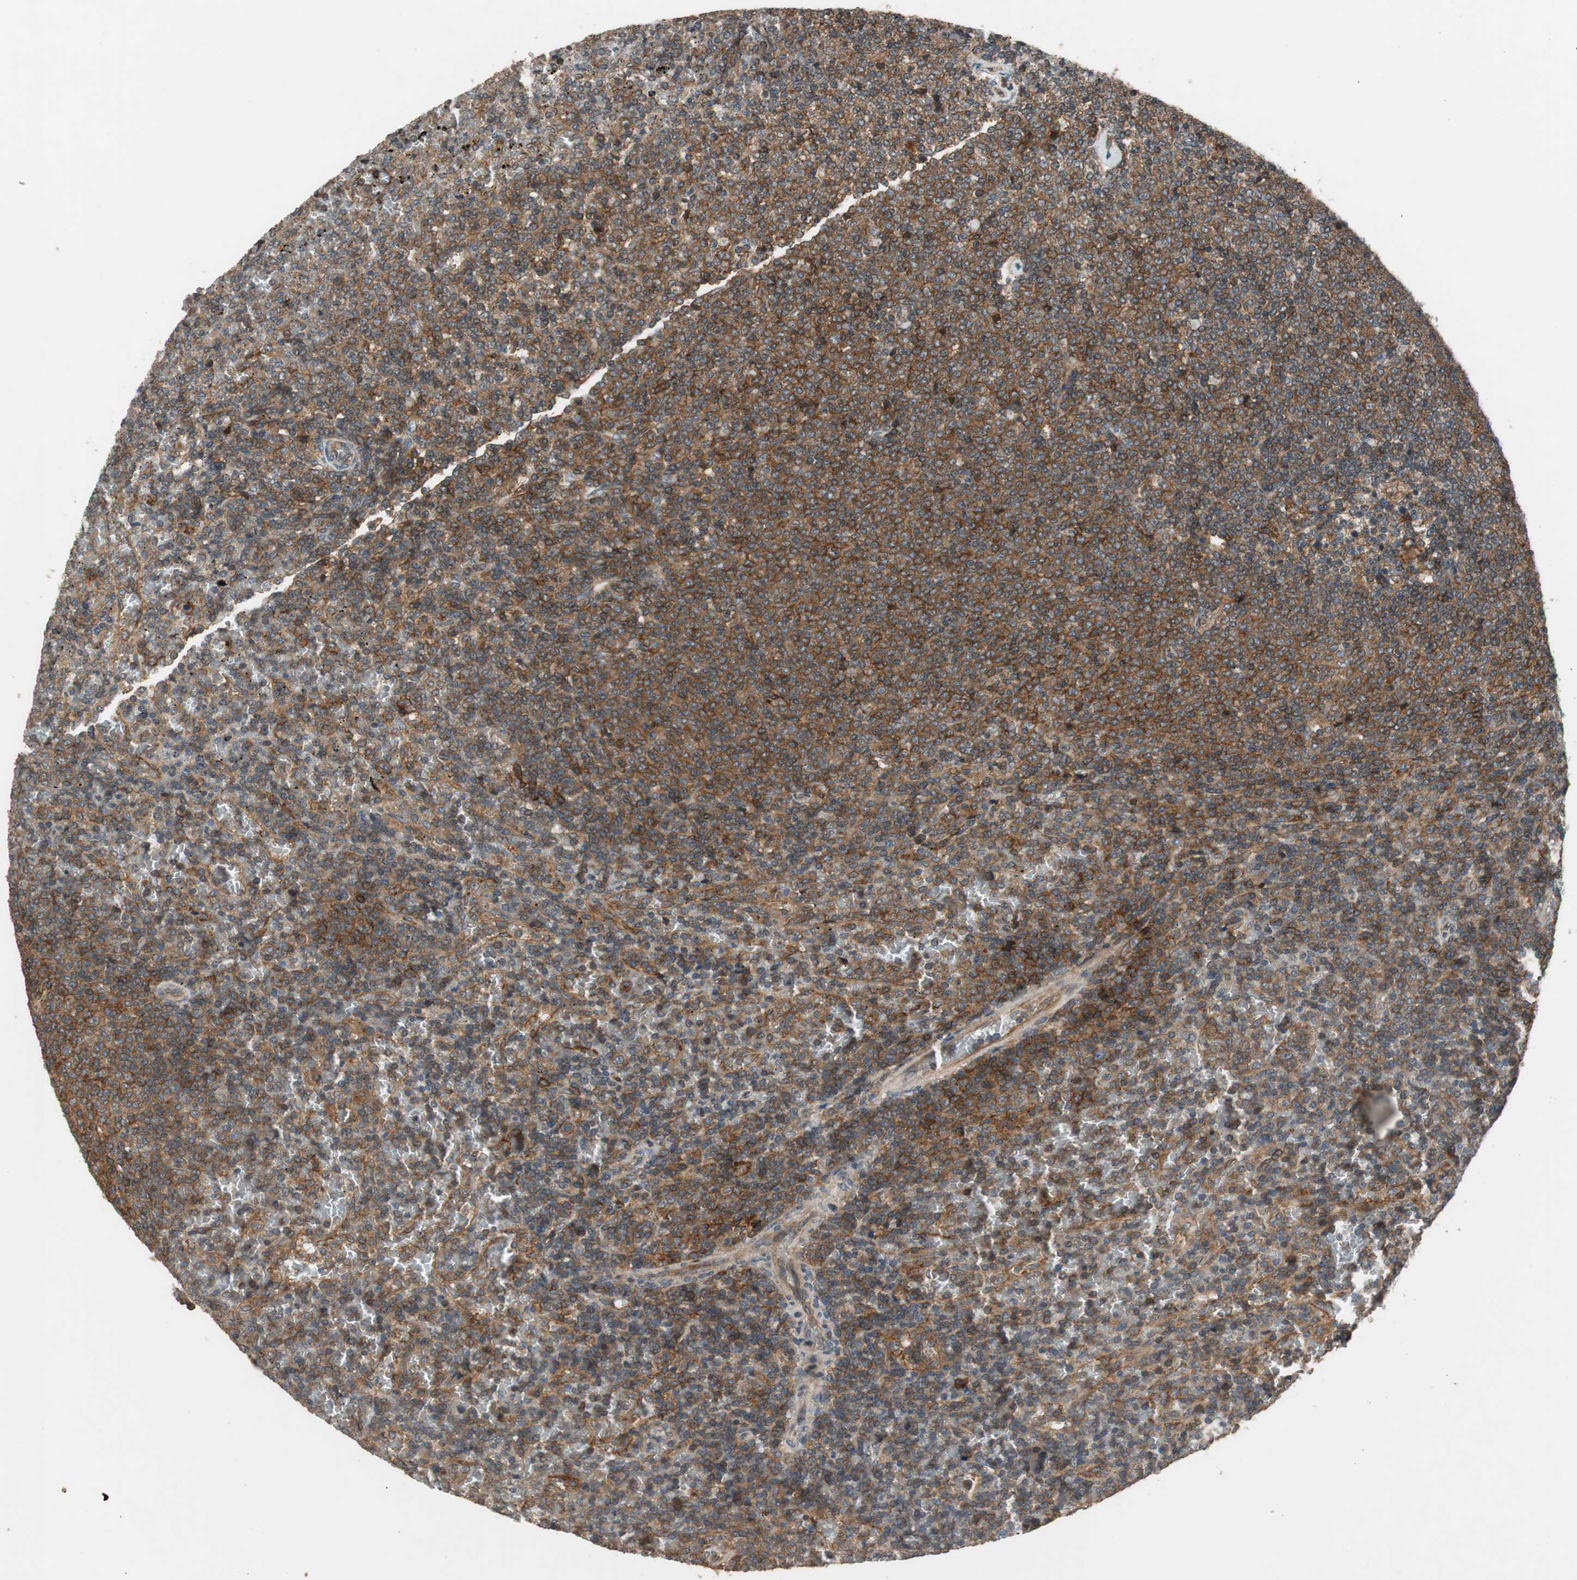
{"staining": {"intensity": "strong", "quantity": ">75%", "location": "cytoplasmic/membranous"}, "tissue": "lymphoma", "cell_type": "Tumor cells", "image_type": "cancer", "snomed": [{"axis": "morphology", "description": "Malignant lymphoma, non-Hodgkin's type, Low grade"}, {"axis": "topography", "description": "Spleen"}], "caption": "Immunohistochemistry (IHC) (DAB (3,3'-diaminobenzidine)) staining of low-grade malignant lymphoma, non-Hodgkin's type shows strong cytoplasmic/membranous protein expression in approximately >75% of tumor cells.", "gene": "TMEM230", "patient": {"sex": "female", "age": 77}}